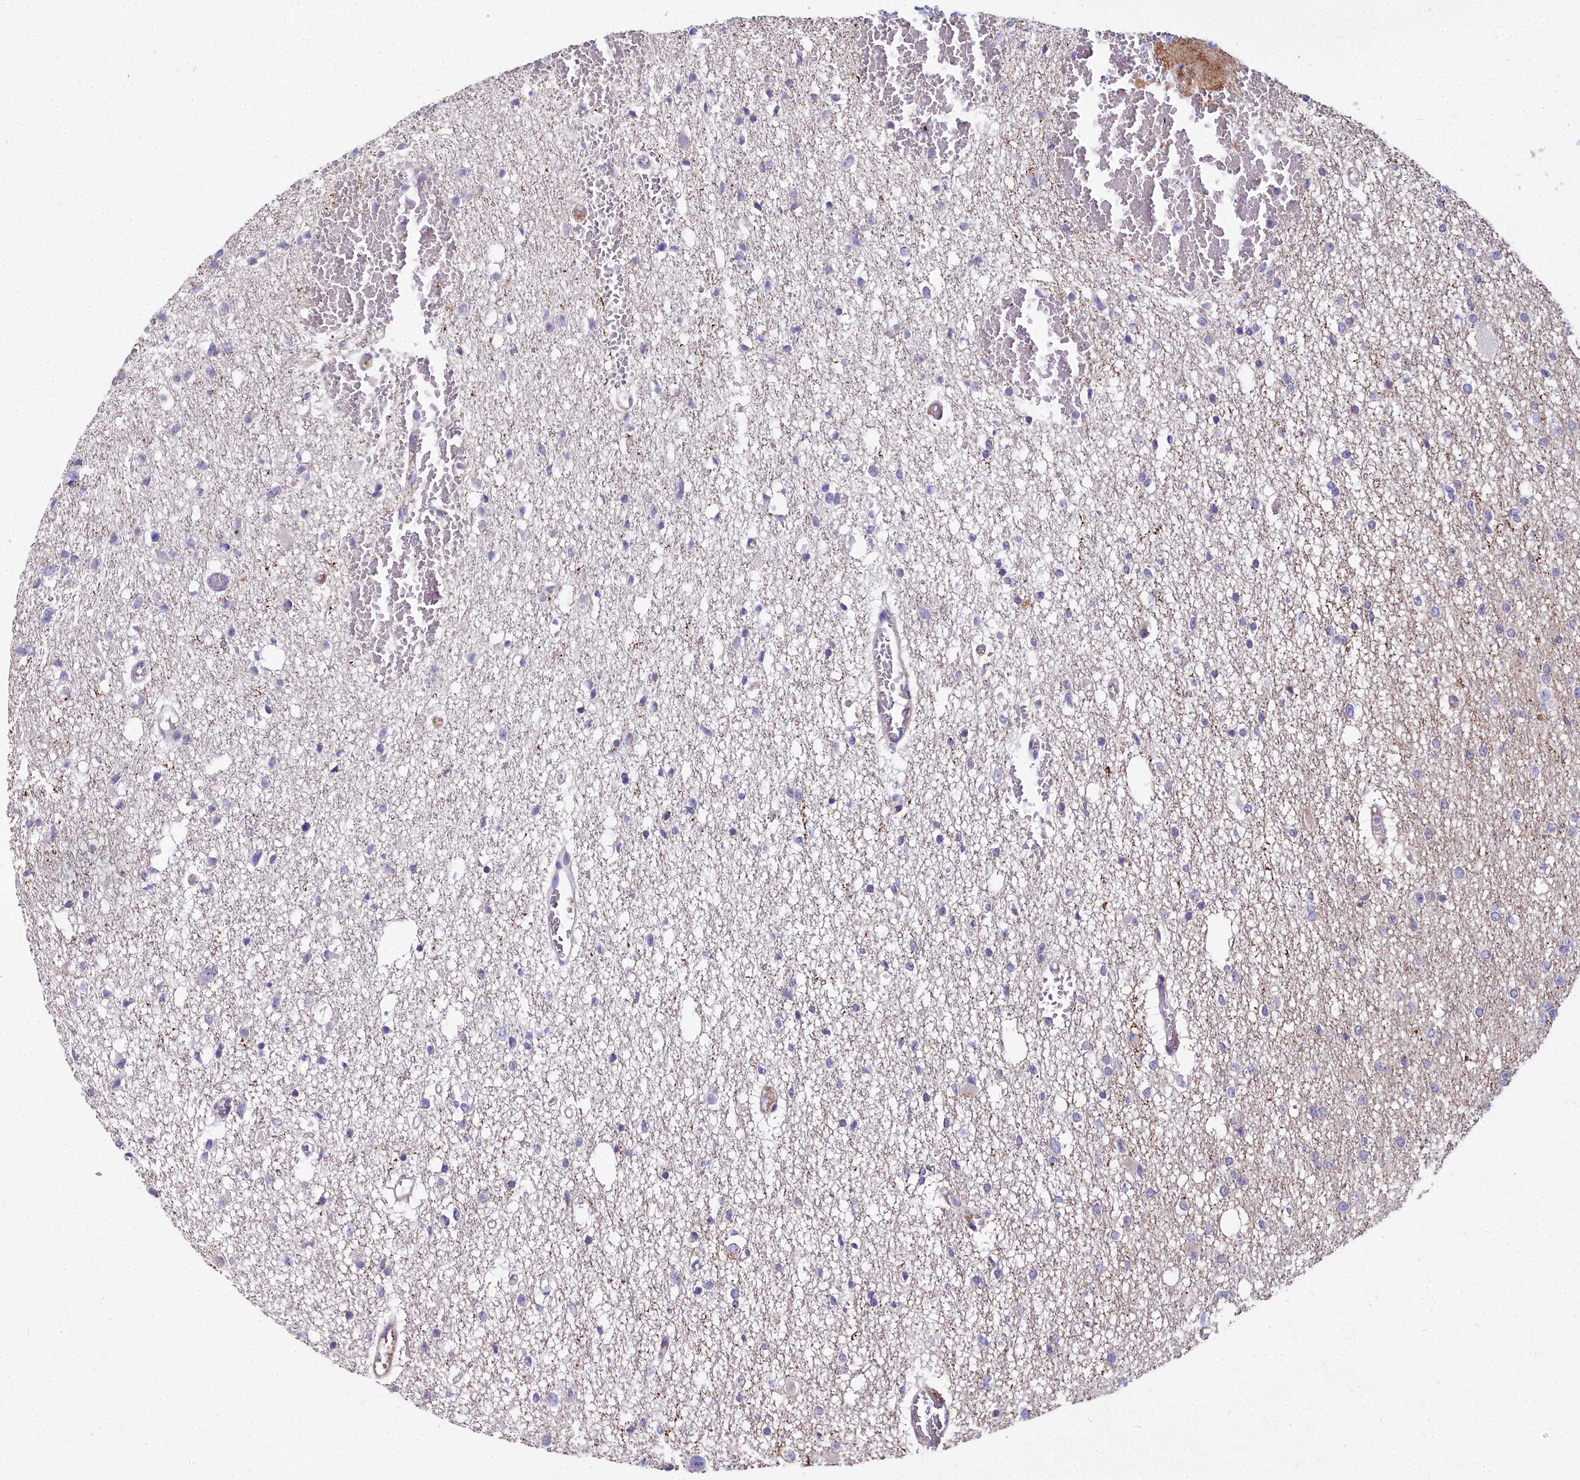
{"staining": {"intensity": "negative", "quantity": "none", "location": "none"}, "tissue": "glioma", "cell_type": "Tumor cells", "image_type": "cancer", "snomed": [{"axis": "morphology", "description": "Glioma, malignant, Low grade"}, {"axis": "topography", "description": "Brain"}], "caption": "Tumor cells show no significant protein positivity in glioma.", "gene": "FRMPD1", "patient": {"sex": "female", "age": 22}}